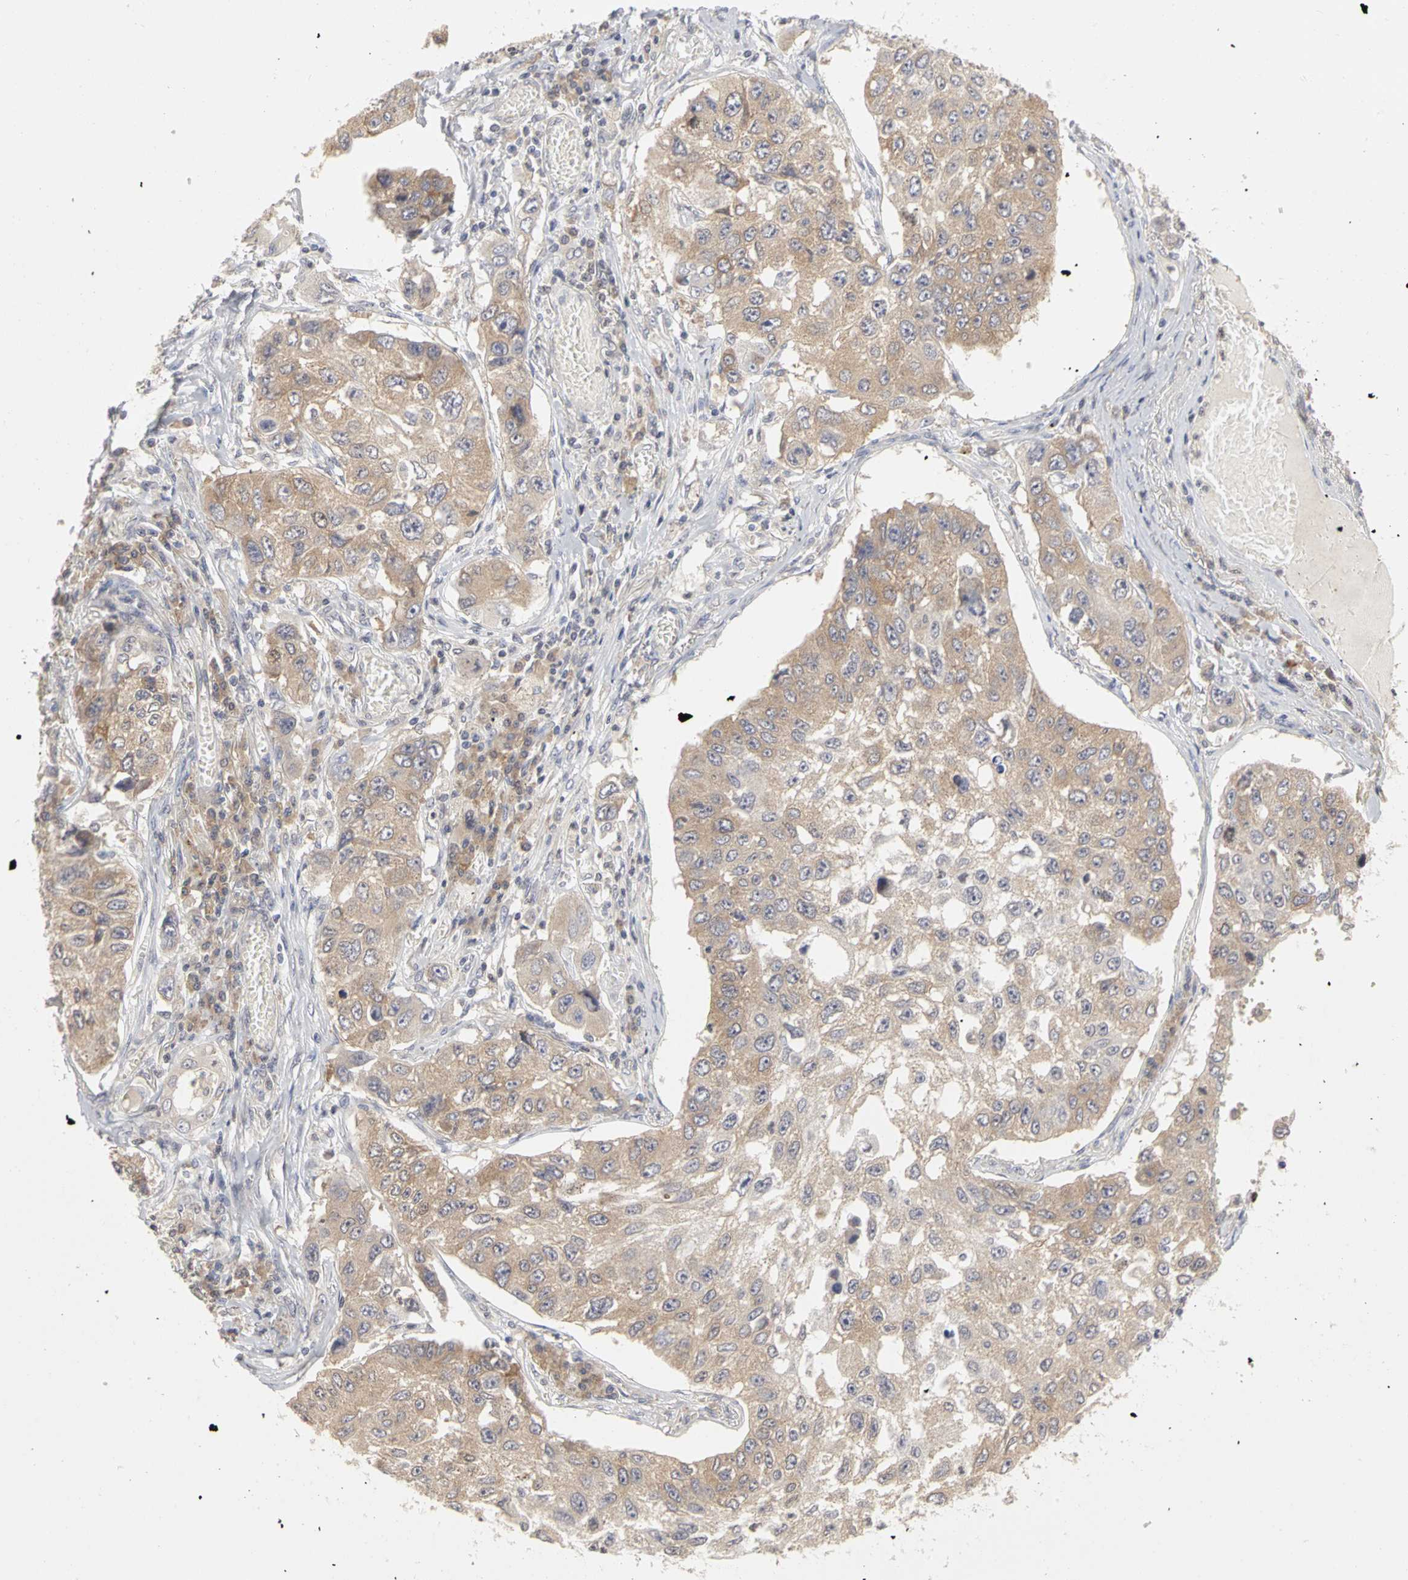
{"staining": {"intensity": "weak", "quantity": ">75%", "location": "cytoplasmic/membranous"}, "tissue": "lung cancer", "cell_type": "Tumor cells", "image_type": "cancer", "snomed": [{"axis": "morphology", "description": "Squamous cell carcinoma, NOS"}, {"axis": "topography", "description": "Lung"}], "caption": "This image shows lung cancer (squamous cell carcinoma) stained with immunohistochemistry to label a protein in brown. The cytoplasmic/membranous of tumor cells show weak positivity for the protein. Nuclei are counter-stained blue.", "gene": "IRAK1", "patient": {"sex": "male", "age": 71}}